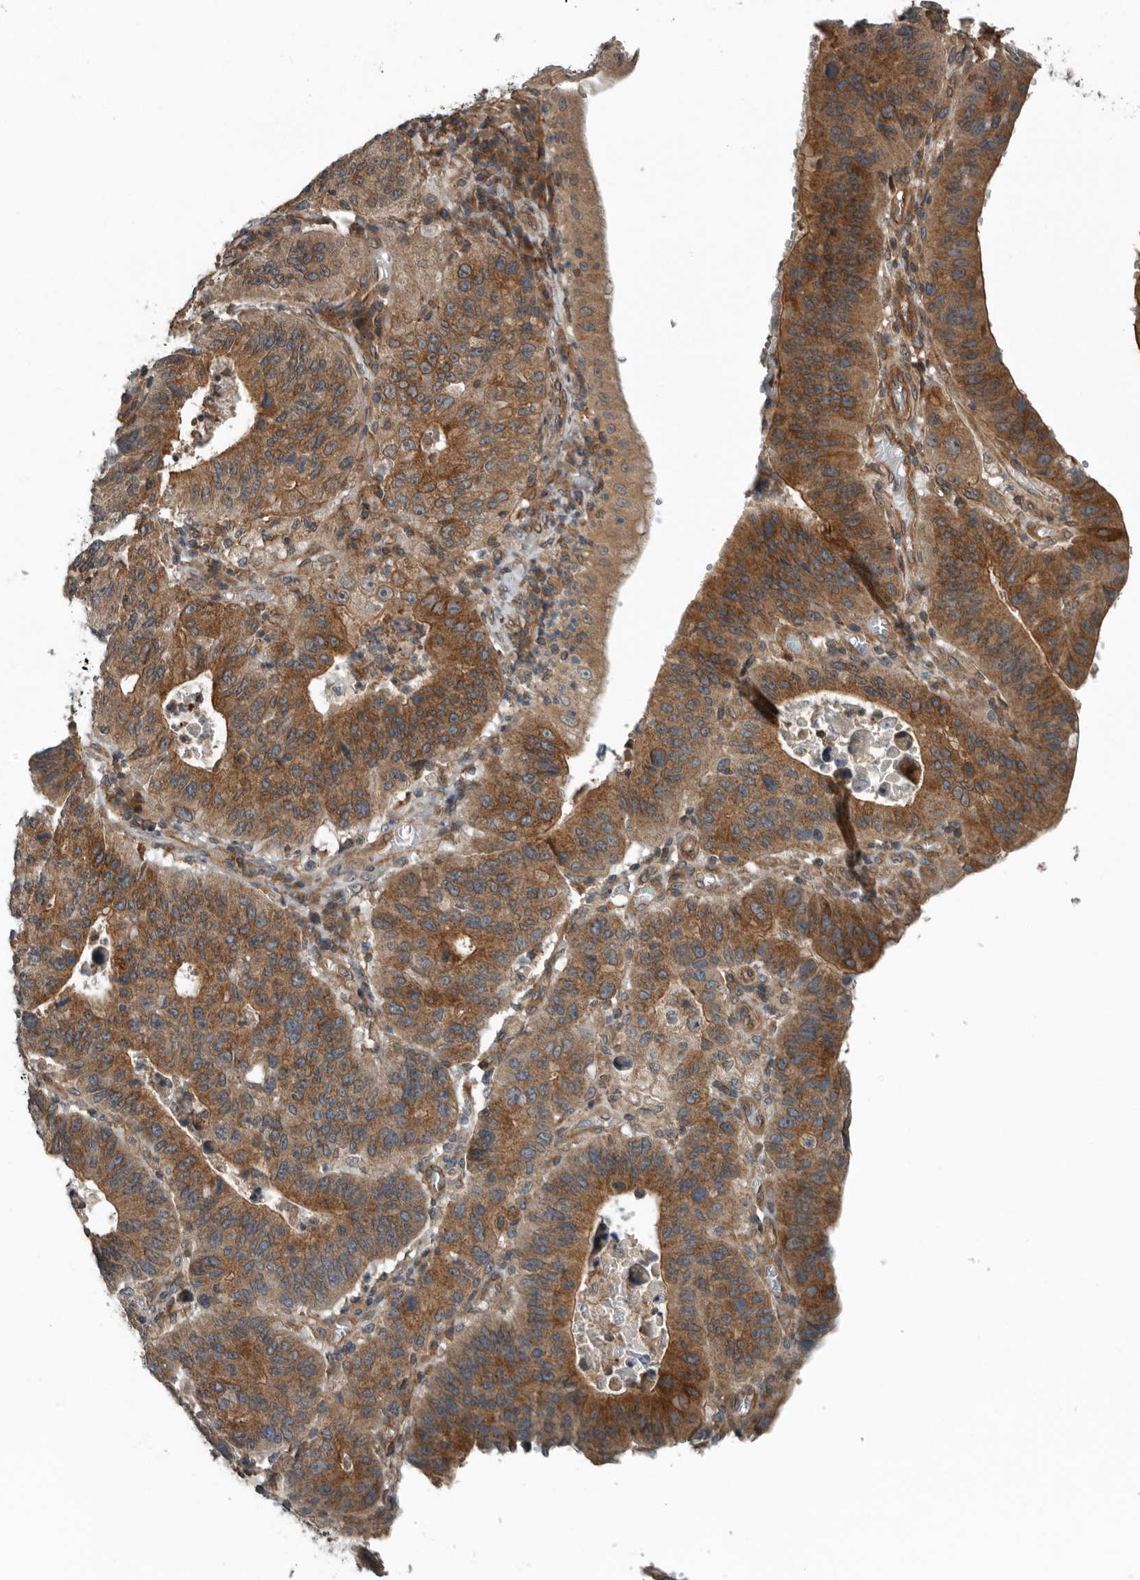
{"staining": {"intensity": "moderate", "quantity": ">75%", "location": "cytoplasmic/membranous"}, "tissue": "stomach cancer", "cell_type": "Tumor cells", "image_type": "cancer", "snomed": [{"axis": "morphology", "description": "Adenocarcinoma, NOS"}, {"axis": "topography", "description": "Stomach"}], "caption": "Stomach cancer stained for a protein reveals moderate cytoplasmic/membranous positivity in tumor cells. The staining is performed using DAB (3,3'-diaminobenzidine) brown chromogen to label protein expression. The nuclei are counter-stained blue using hematoxylin.", "gene": "AMFR", "patient": {"sex": "male", "age": 59}}